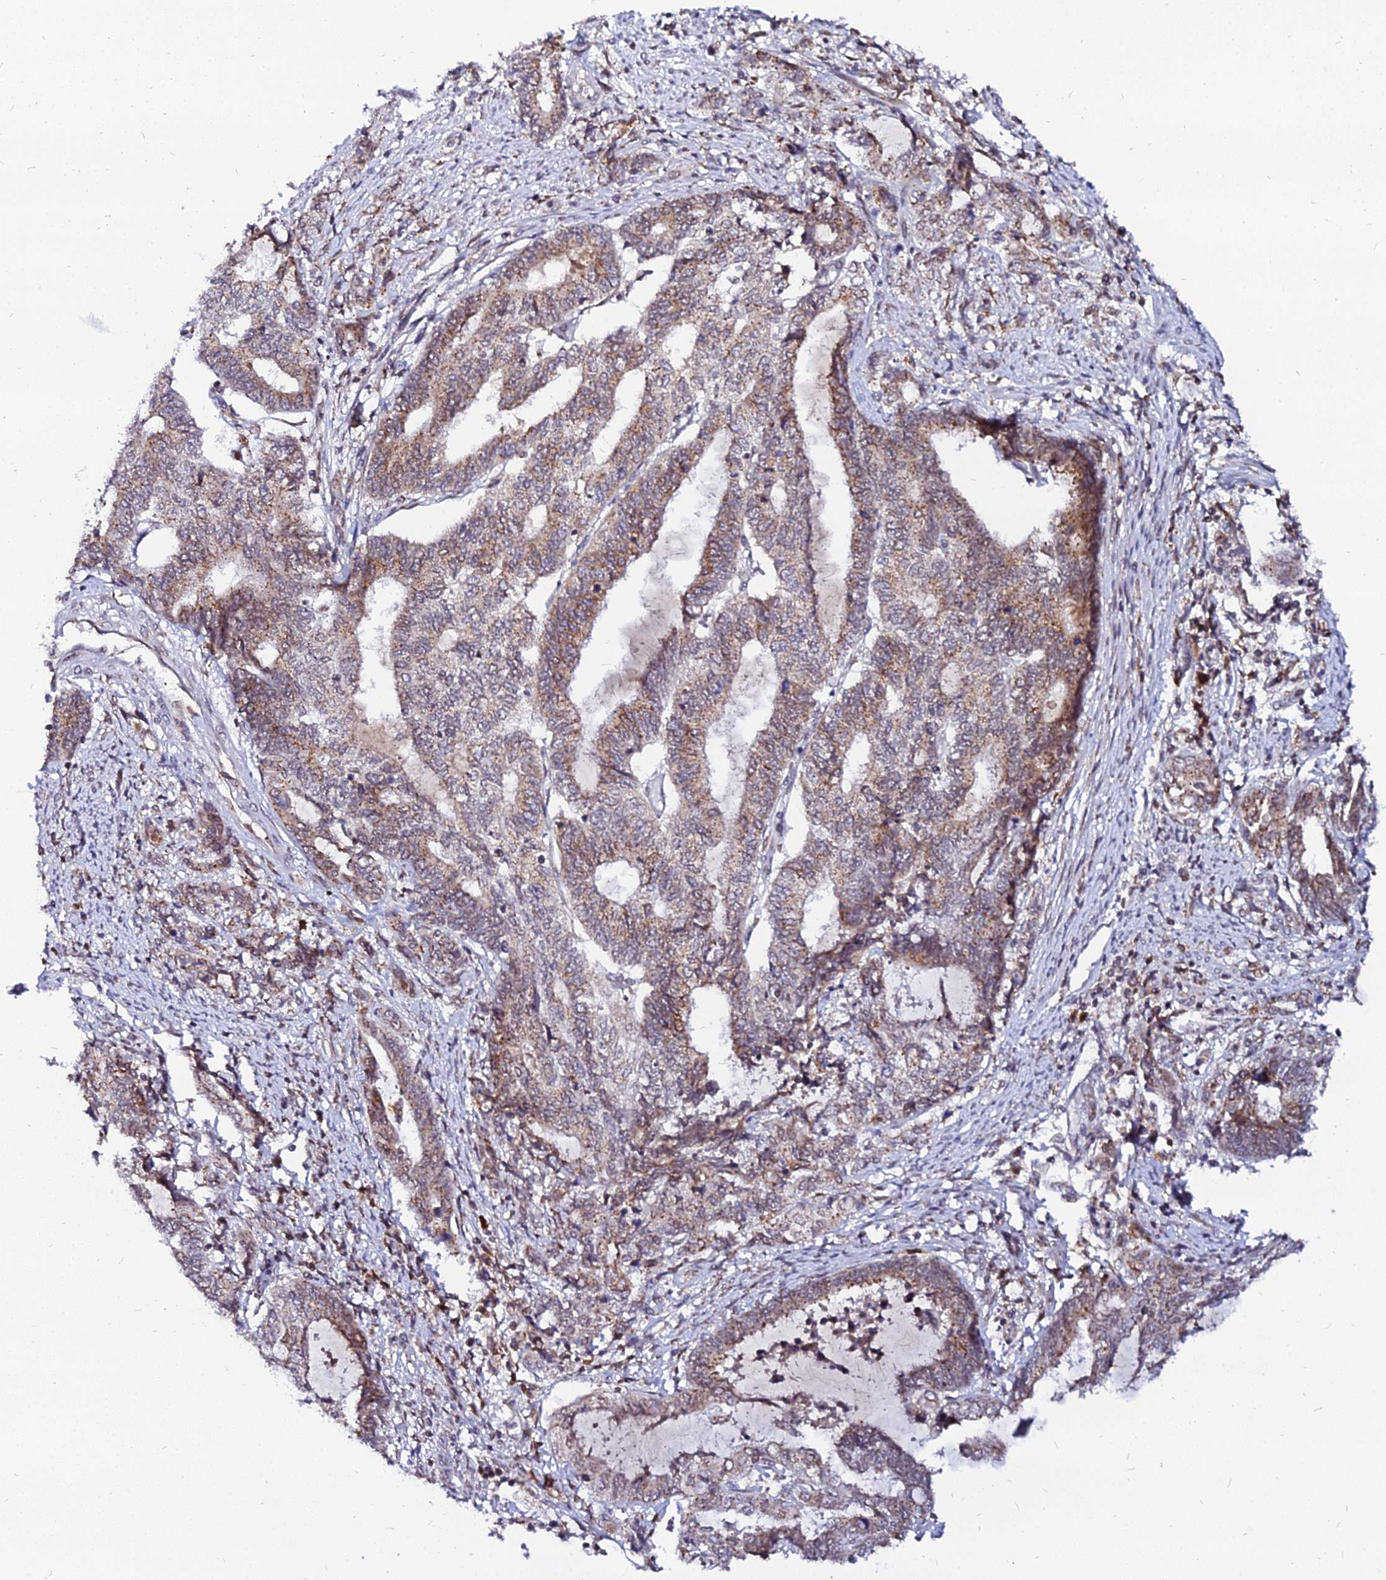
{"staining": {"intensity": "moderate", "quantity": ">75%", "location": "cytoplasmic/membranous"}, "tissue": "endometrial cancer", "cell_type": "Tumor cells", "image_type": "cancer", "snomed": [{"axis": "morphology", "description": "Adenocarcinoma, NOS"}, {"axis": "topography", "description": "Uterus"}, {"axis": "topography", "description": "Endometrium"}], "caption": "Immunohistochemistry of human endometrial adenocarcinoma displays medium levels of moderate cytoplasmic/membranous staining in approximately >75% of tumor cells.", "gene": "RNF121", "patient": {"sex": "female", "age": 70}}